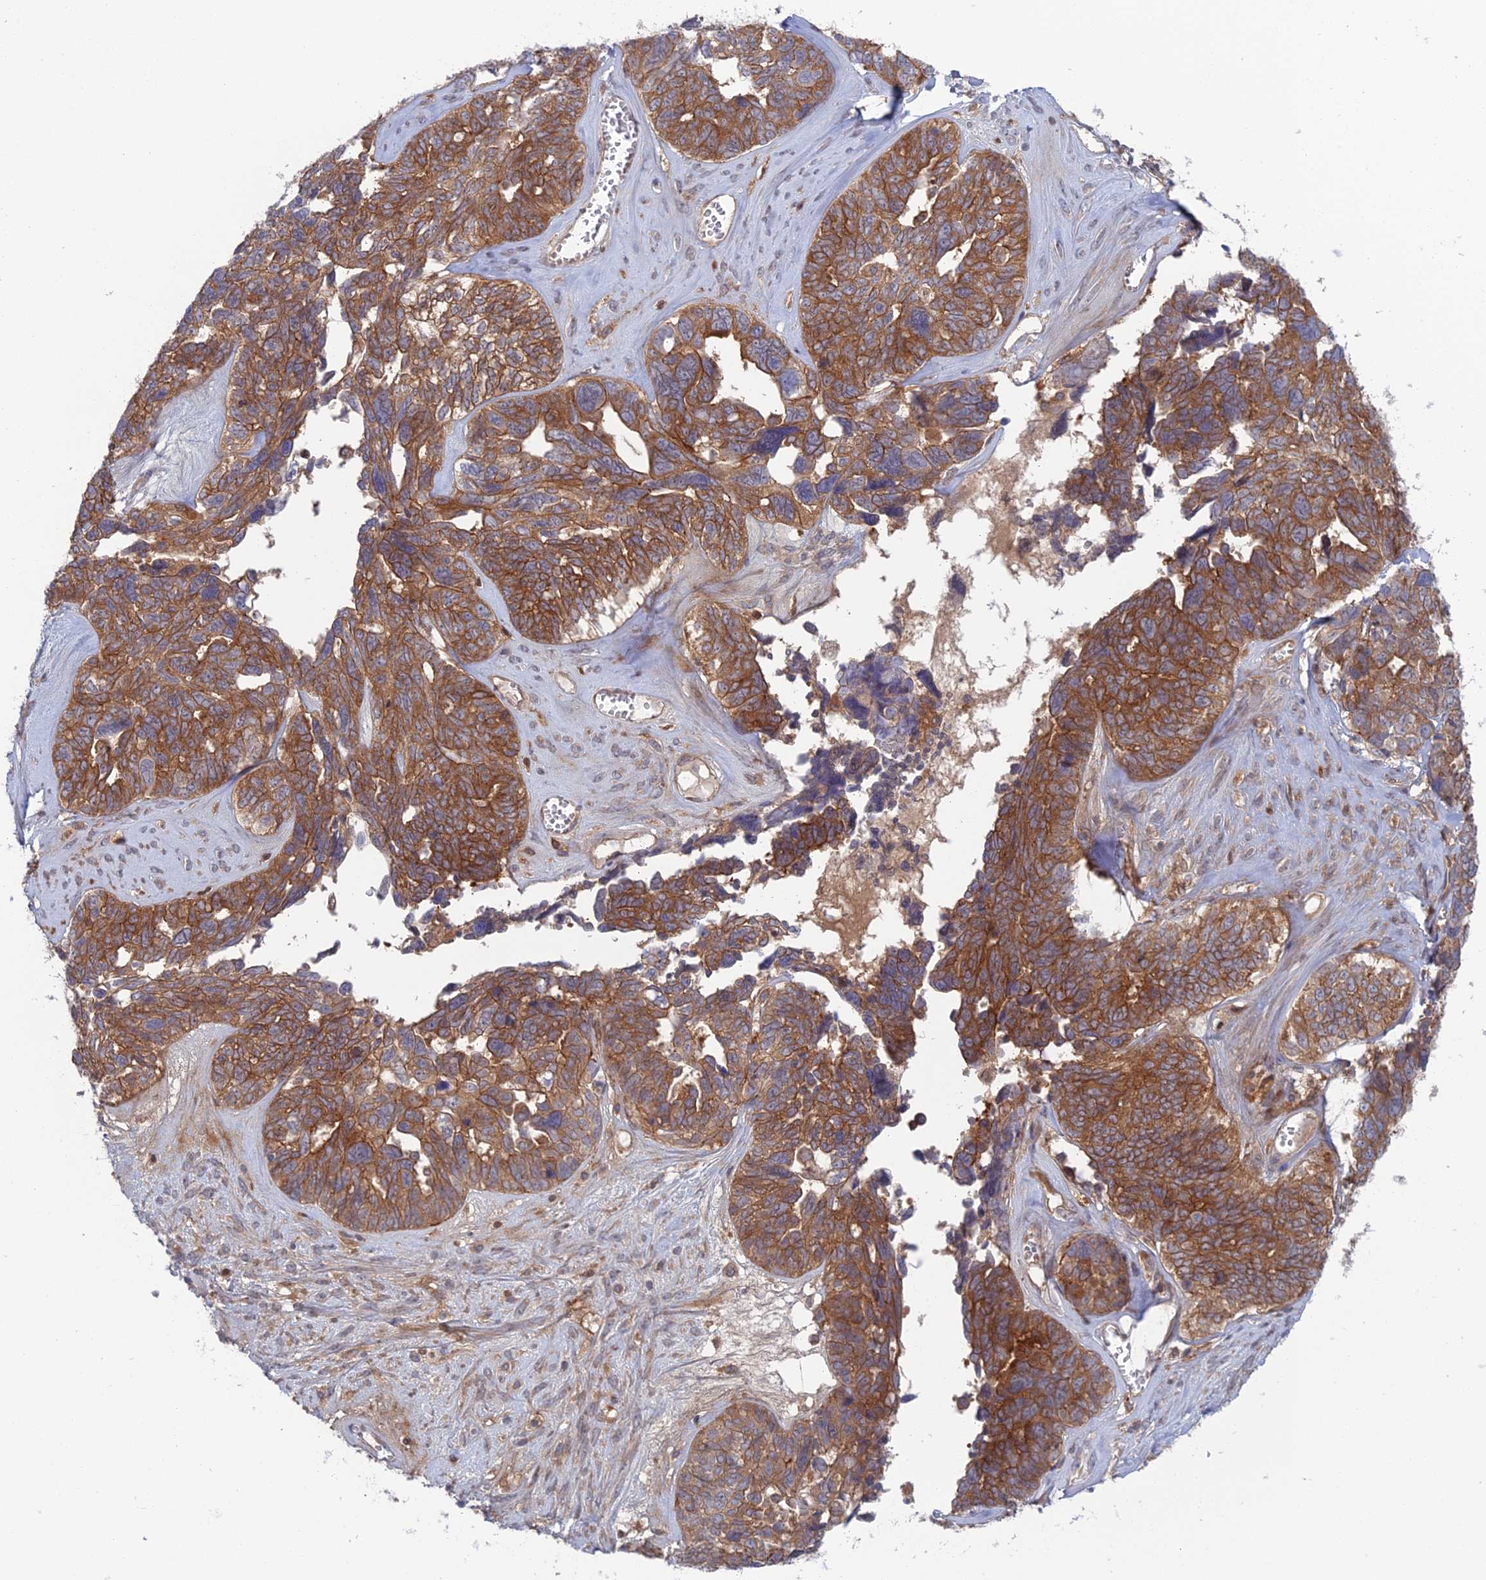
{"staining": {"intensity": "moderate", "quantity": ">75%", "location": "cytoplasmic/membranous"}, "tissue": "ovarian cancer", "cell_type": "Tumor cells", "image_type": "cancer", "snomed": [{"axis": "morphology", "description": "Cystadenocarcinoma, serous, NOS"}, {"axis": "topography", "description": "Ovary"}], "caption": "An image of human ovarian cancer (serous cystadenocarcinoma) stained for a protein exhibits moderate cytoplasmic/membranous brown staining in tumor cells. (Brightfield microscopy of DAB IHC at high magnification).", "gene": "ABHD1", "patient": {"sex": "female", "age": 79}}